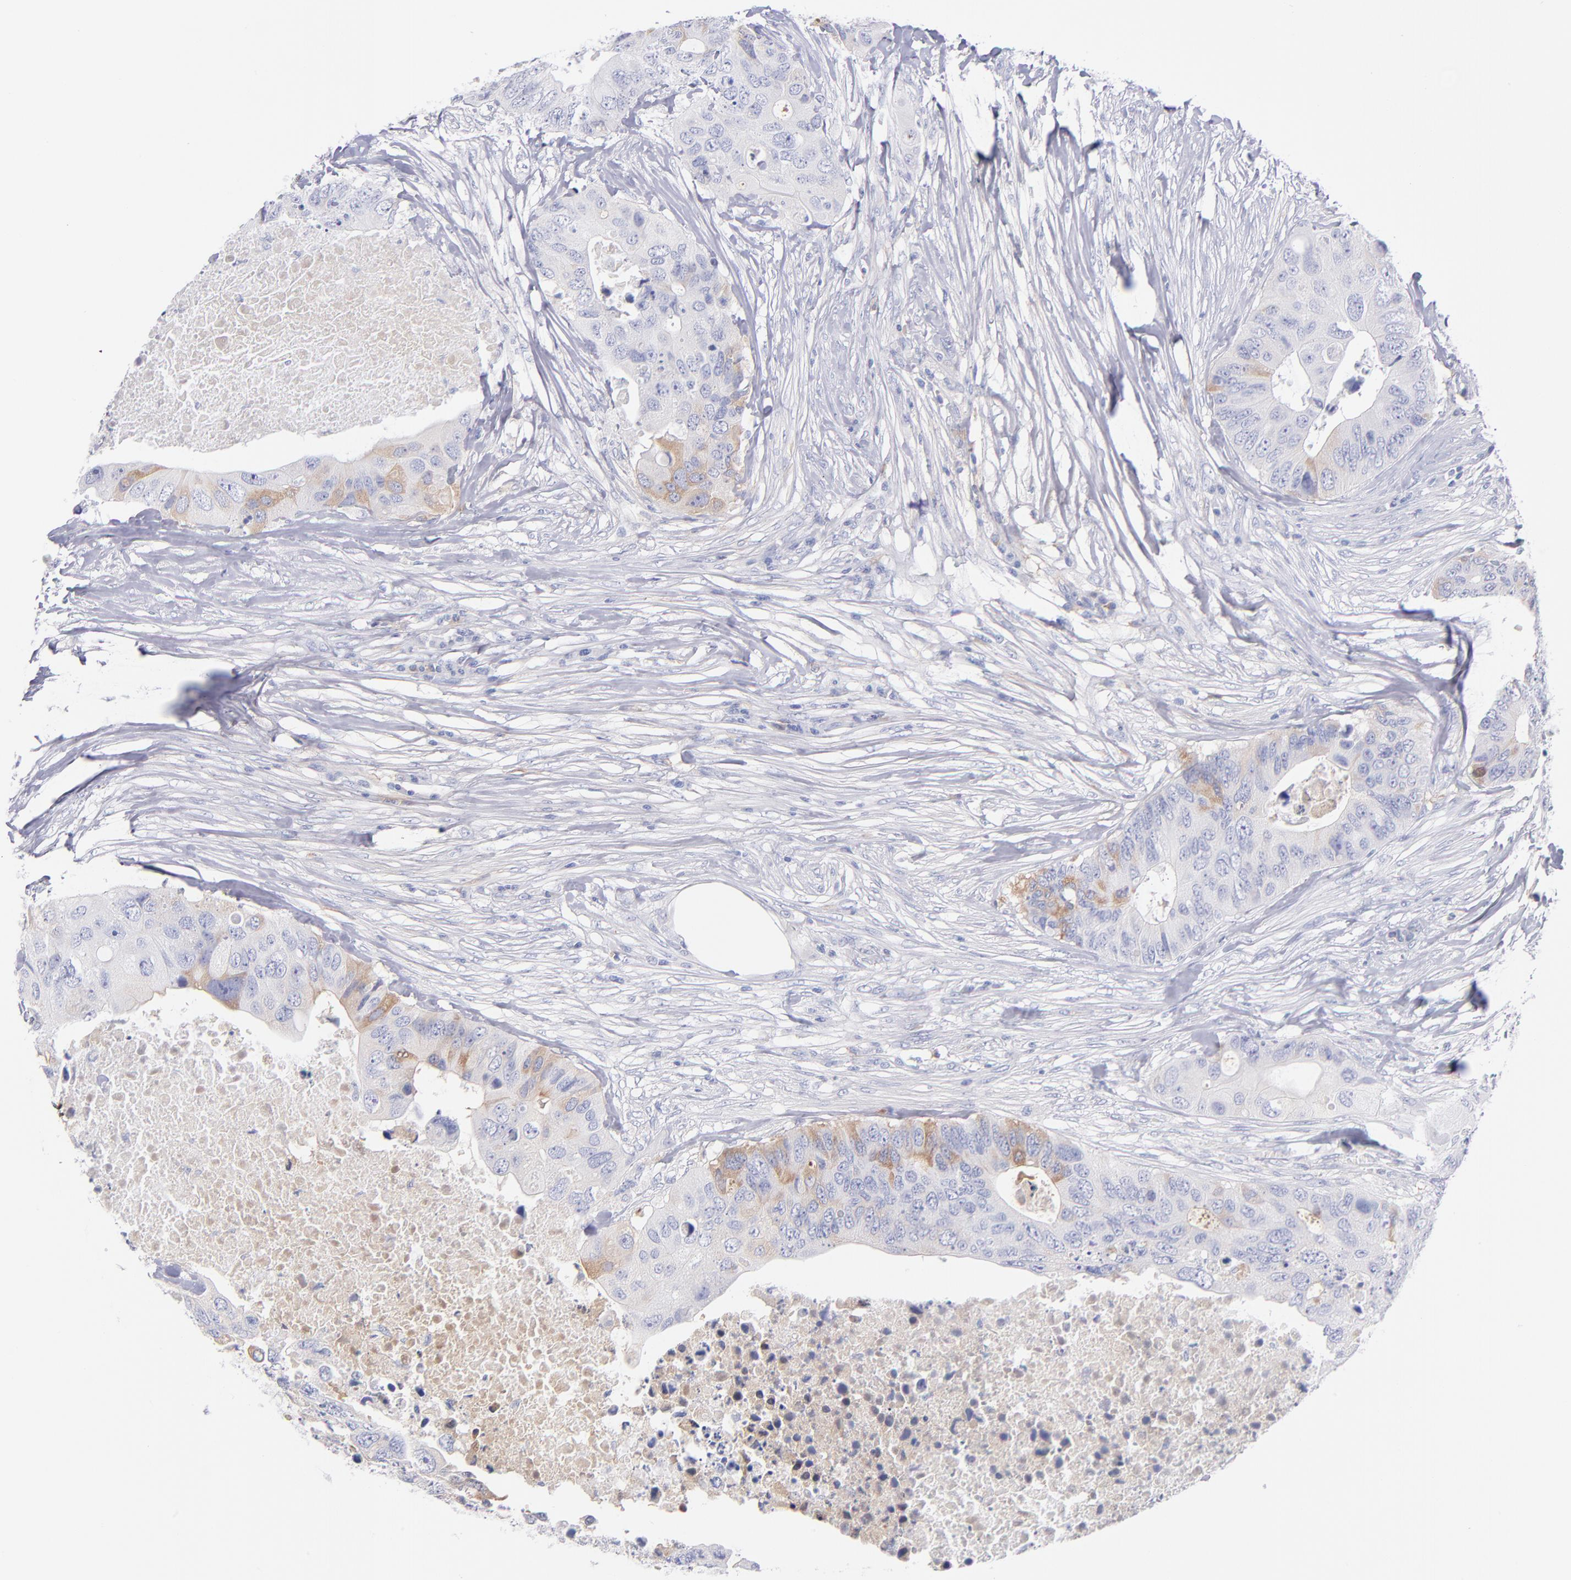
{"staining": {"intensity": "weak", "quantity": "25%-75%", "location": "cytoplasmic/membranous"}, "tissue": "colorectal cancer", "cell_type": "Tumor cells", "image_type": "cancer", "snomed": [{"axis": "morphology", "description": "Adenocarcinoma, NOS"}, {"axis": "topography", "description": "Colon"}], "caption": "A histopathology image showing weak cytoplasmic/membranous expression in approximately 25%-75% of tumor cells in colorectal cancer (adenocarcinoma), as visualized by brown immunohistochemical staining.", "gene": "HP", "patient": {"sex": "male", "age": 71}}